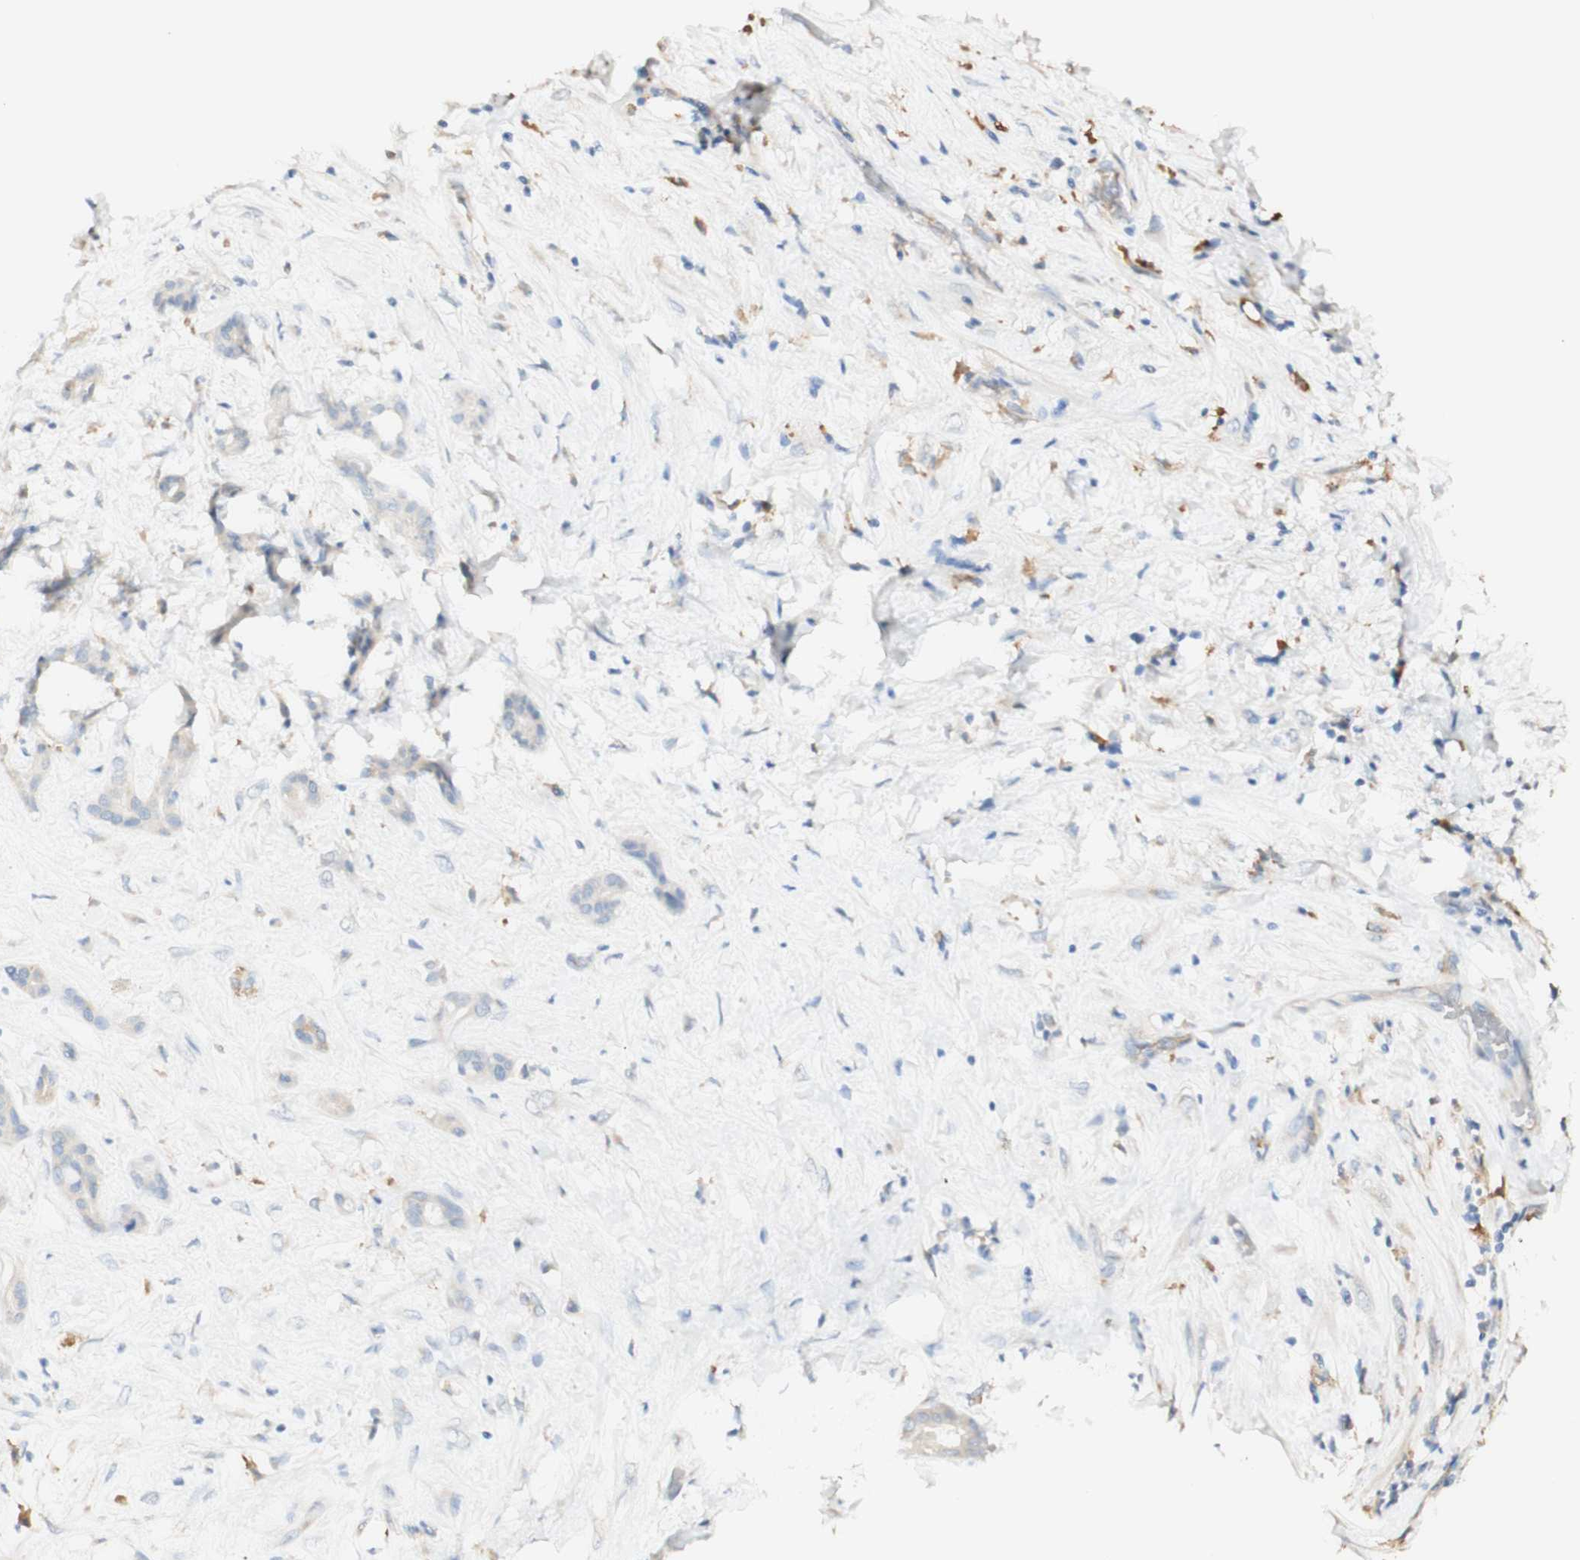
{"staining": {"intensity": "weak", "quantity": "<25%", "location": "cytoplasmic/membranous"}, "tissue": "pancreatic cancer", "cell_type": "Tumor cells", "image_type": "cancer", "snomed": [{"axis": "morphology", "description": "Adenocarcinoma, NOS"}, {"axis": "topography", "description": "Pancreas"}], "caption": "Tumor cells are negative for brown protein staining in pancreatic cancer. The staining is performed using DAB (3,3'-diaminobenzidine) brown chromogen with nuclei counter-stained in using hematoxylin.", "gene": "FCGRT", "patient": {"sex": "male", "age": 41}}